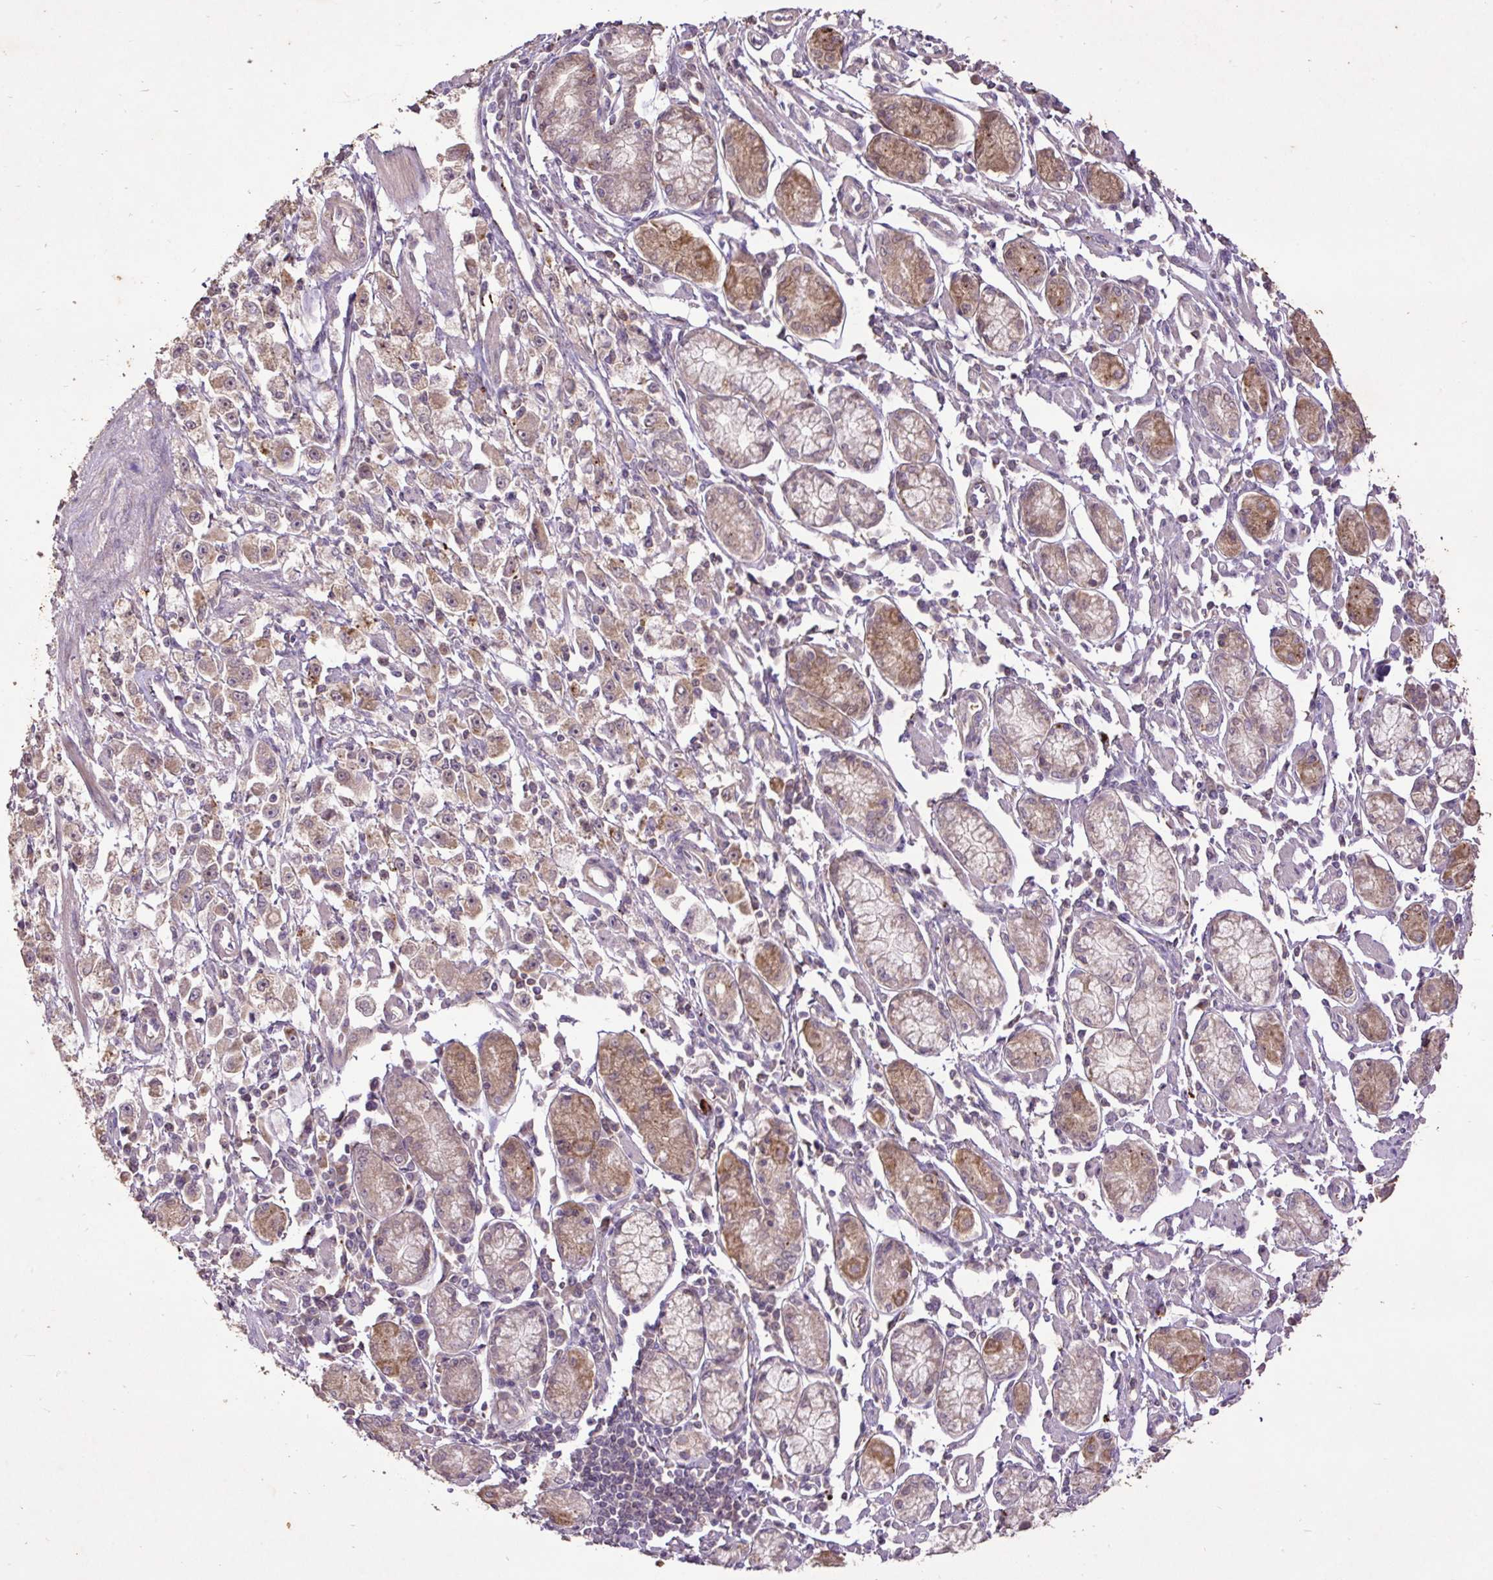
{"staining": {"intensity": "weak", "quantity": ">75%", "location": "cytoplasmic/membranous"}, "tissue": "stomach cancer", "cell_type": "Tumor cells", "image_type": "cancer", "snomed": [{"axis": "morphology", "description": "Adenocarcinoma, NOS"}, {"axis": "topography", "description": "Stomach"}], "caption": "Immunohistochemistry (IHC) of human stomach cancer displays low levels of weak cytoplasmic/membranous expression in about >75% of tumor cells. (Brightfield microscopy of DAB IHC at high magnification).", "gene": "LRTM2", "patient": {"sex": "female", "age": 59}}